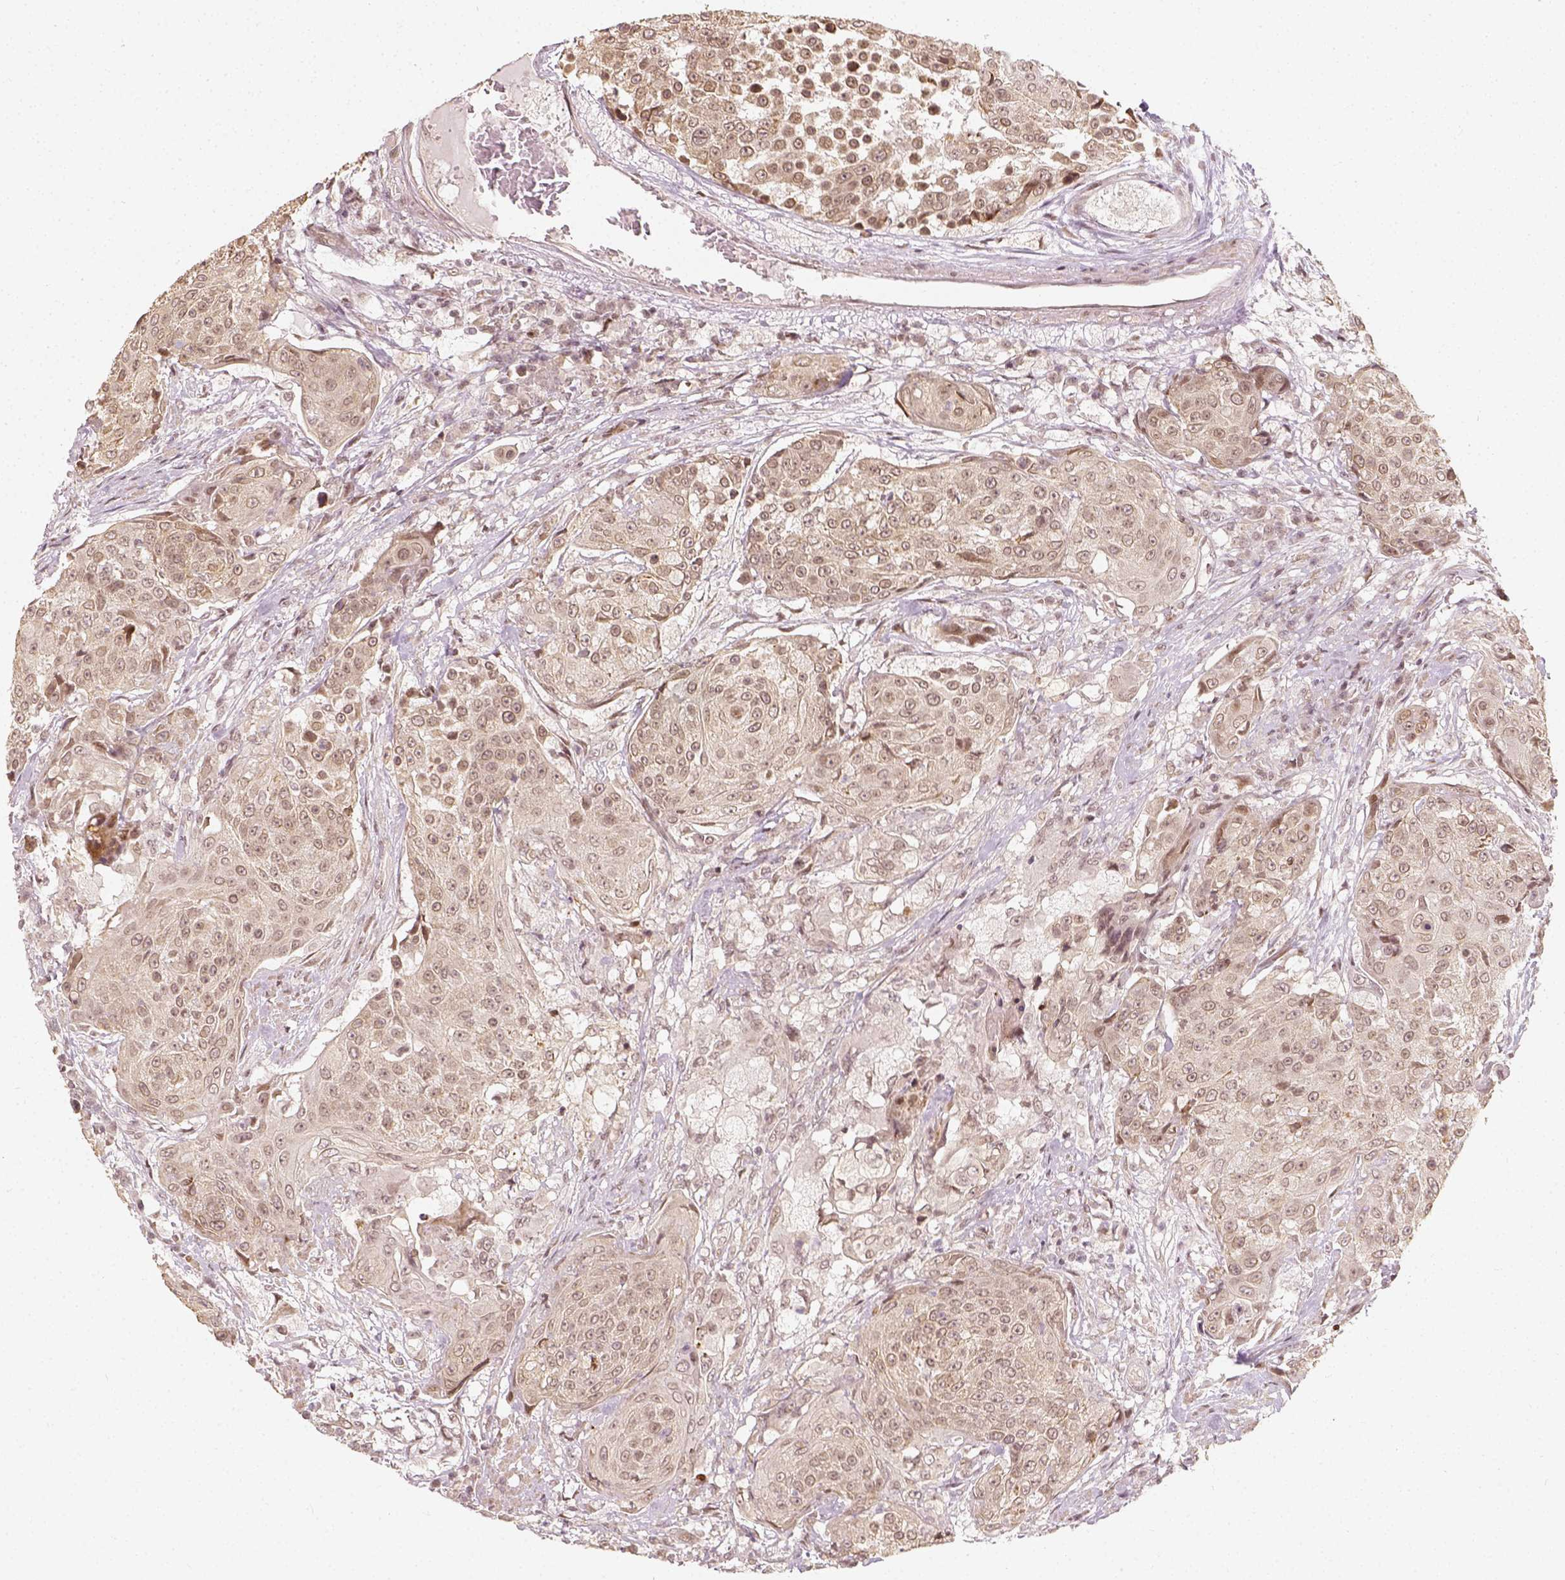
{"staining": {"intensity": "weak", "quantity": "25%-75%", "location": "cytoplasmic/membranous,nuclear"}, "tissue": "urothelial cancer", "cell_type": "Tumor cells", "image_type": "cancer", "snomed": [{"axis": "morphology", "description": "Urothelial carcinoma, High grade"}, {"axis": "topography", "description": "Urinary bladder"}], "caption": "Urothelial carcinoma (high-grade) stained with a brown dye displays weak cytoplasmic/membranous and nuclear positive expression in about 25%-75% of tumor cells.", "gene": "ZMAT3", "patient": {"sex": "female", "age": 63}}